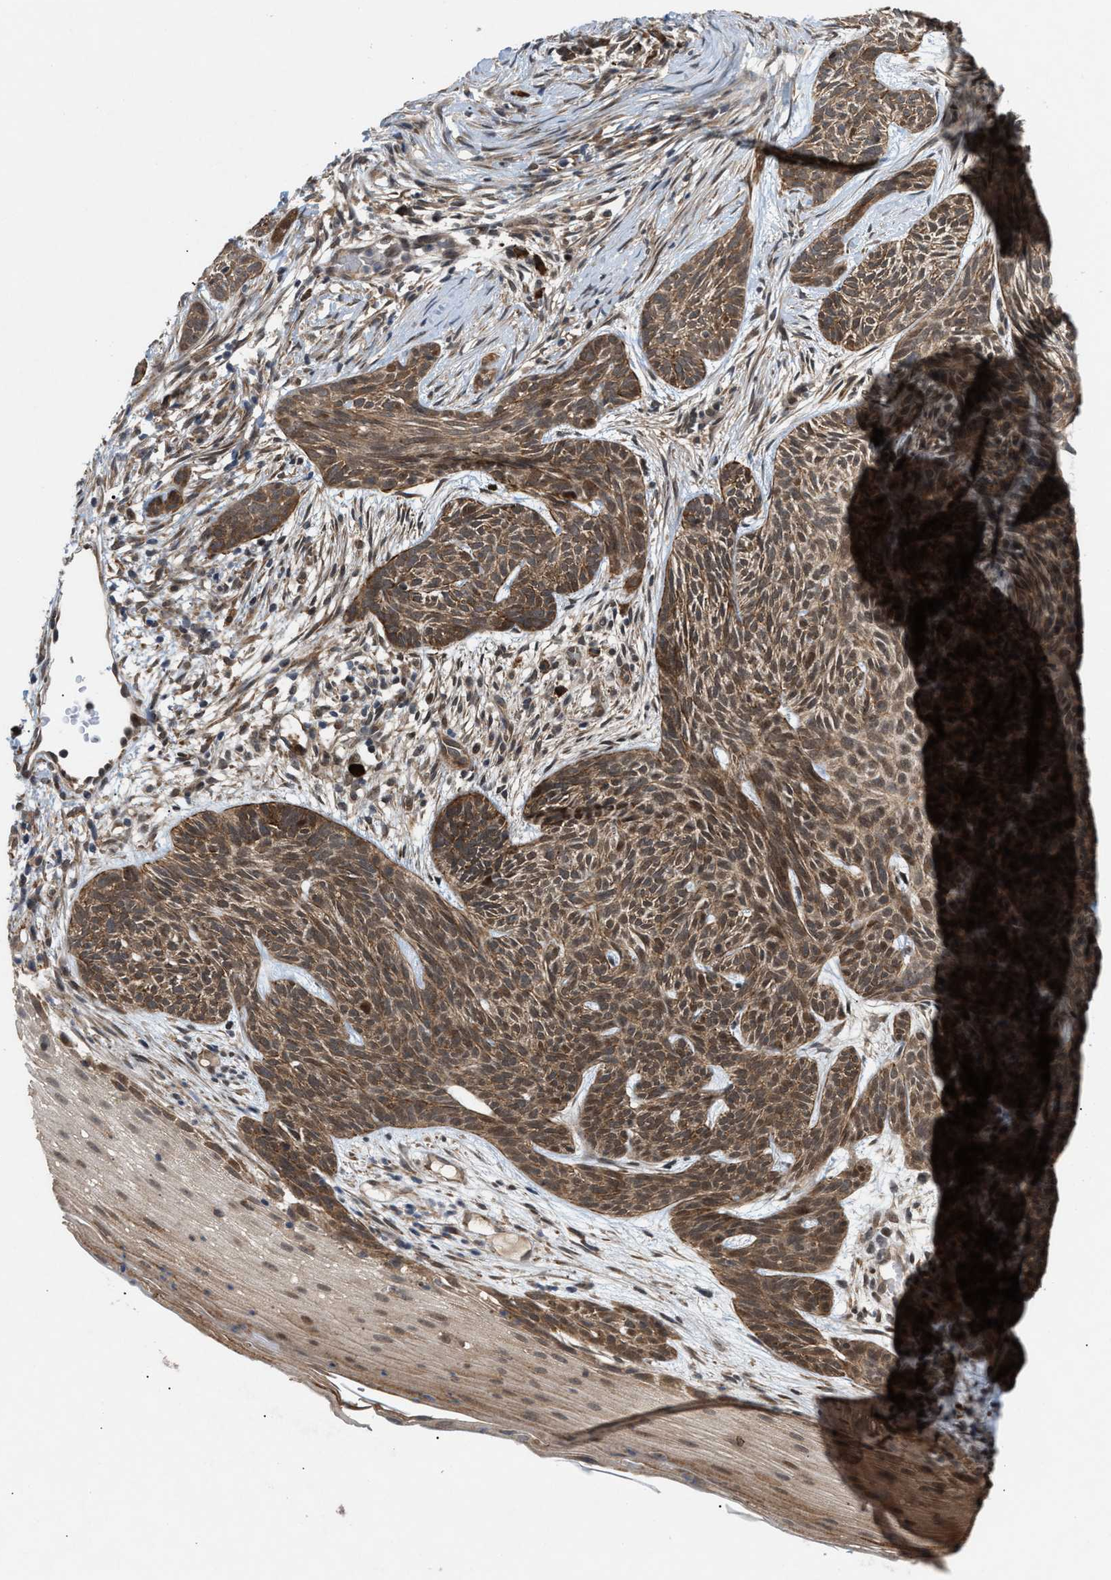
{"staining": {"intensity": "moderate", "quantity": ">75%", "location": "cytoplasmic/membranous,nuclear"}, "tissue": "skin cancer", "cell_type": "Tumor cells", "image_type": "cancer", "snomed": [{"axis": "morphology", "description": "Basal cell carcinoma"}, {"axis": "topography", "description": "Skin"}], "caption": "Skin cancer (basal cell carcinoma) stained with immunohistochemistry displays moderate cytoplasmic/membranous and nuclear positivity in approximately >75% of tumor cells.", "gene": "MFSD6", "patient": {"sex": "female", "age": 59}}